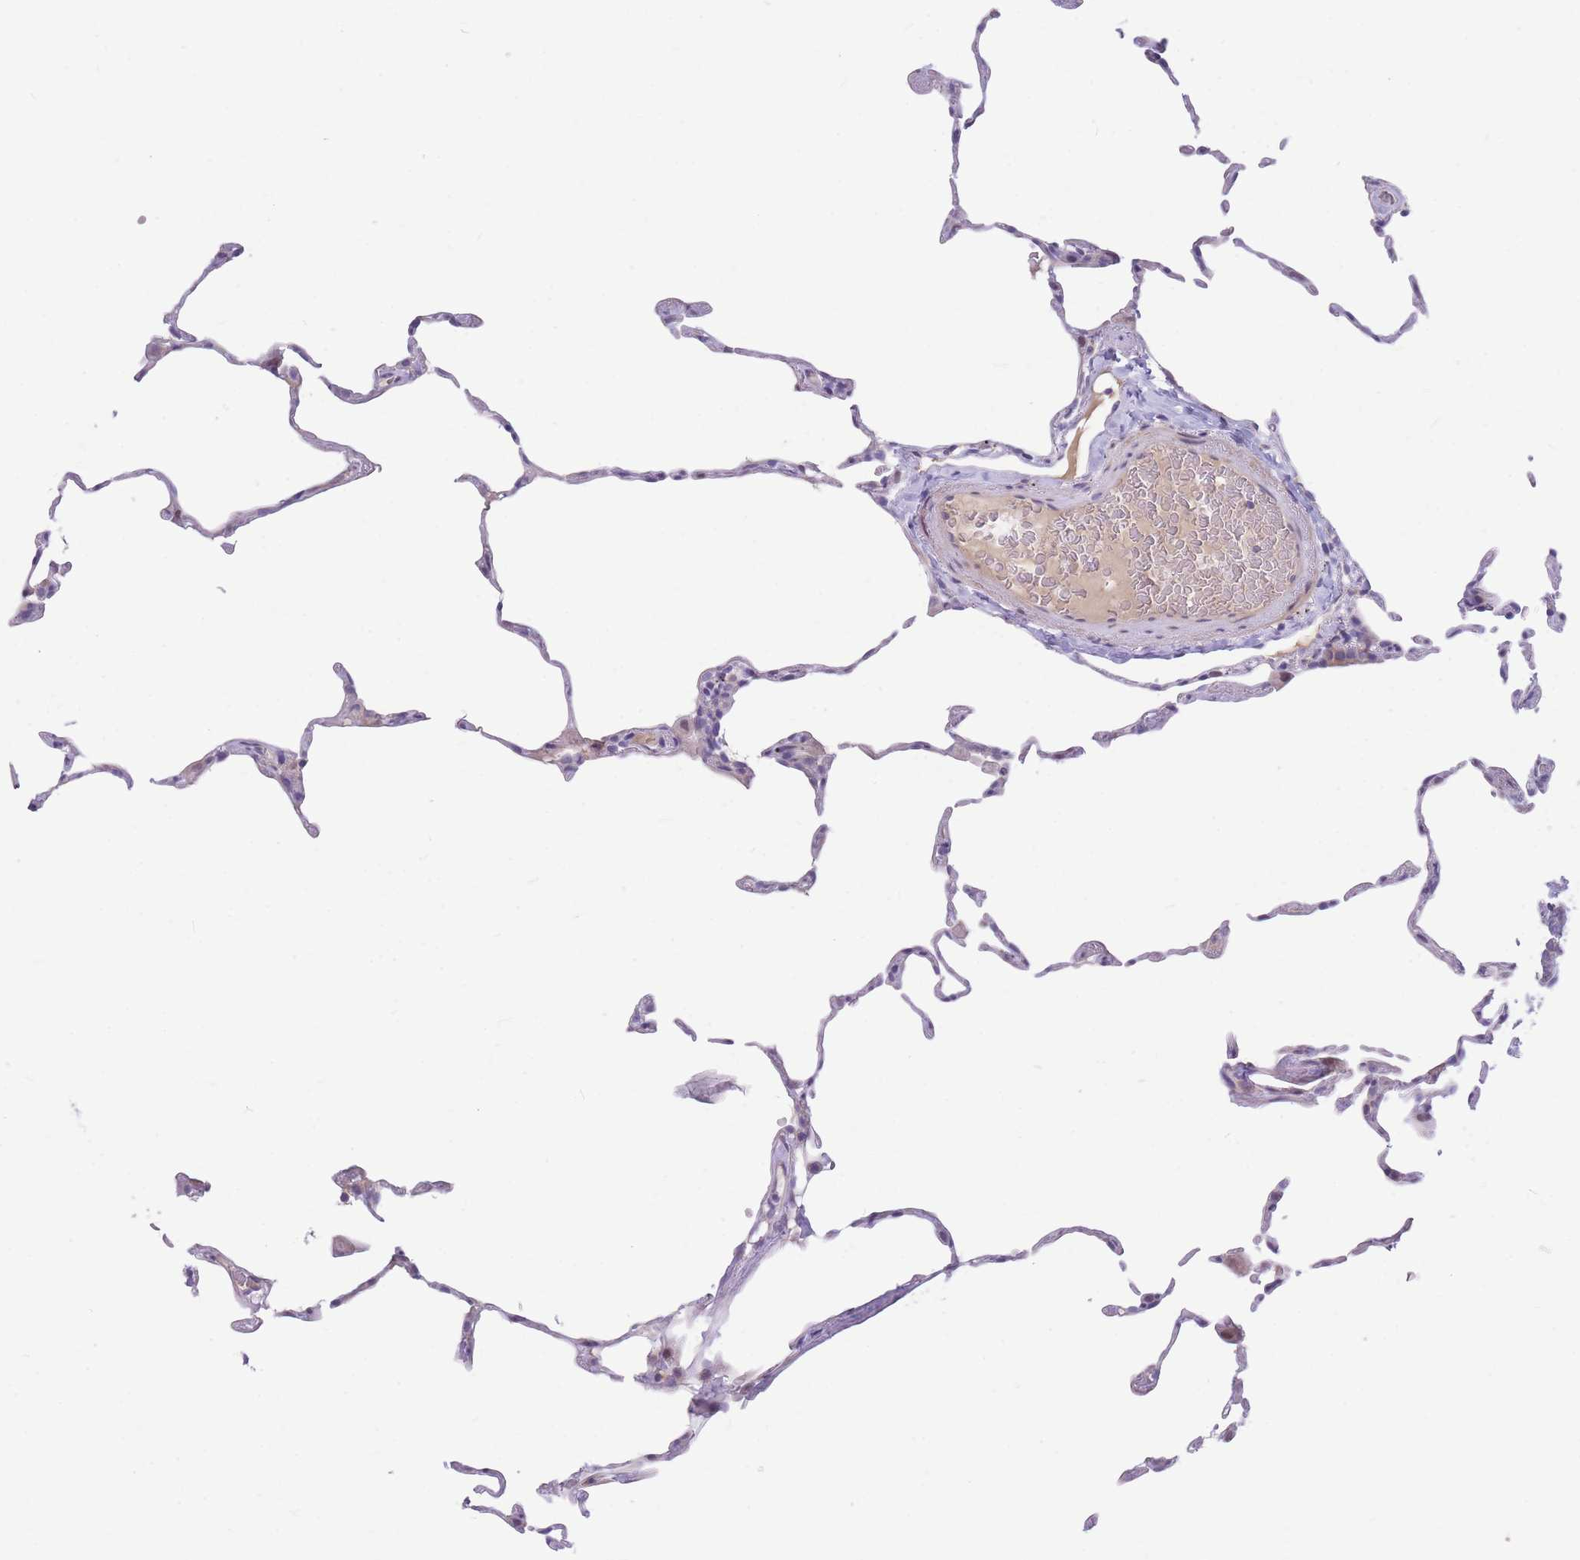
{"staining": {"intensity": "weak", "quantity": "<25%", "location": "nuclear"}, "tissue": "lung", "cell_type": "Alveolar cells", "image_type": "normal", "snomed": [{"axis": "morphology", "description": "Normal tissue, NOS"}, {"axis": "topography", "description": "Lung"}], "caption": "IHC image of benign lung: lung stained with DAB (3,3'-diaminobenzidine) reveals no significant protein staining in alveolar cells. Brightfield microscopy of IHC stained with DAB (3,3'-diaminobenzidine) (brown) and hematoxylin (blue), captured at high magnification.", "gene": "SHCBP1", "patient": {"sex": "female", "age": 57}}